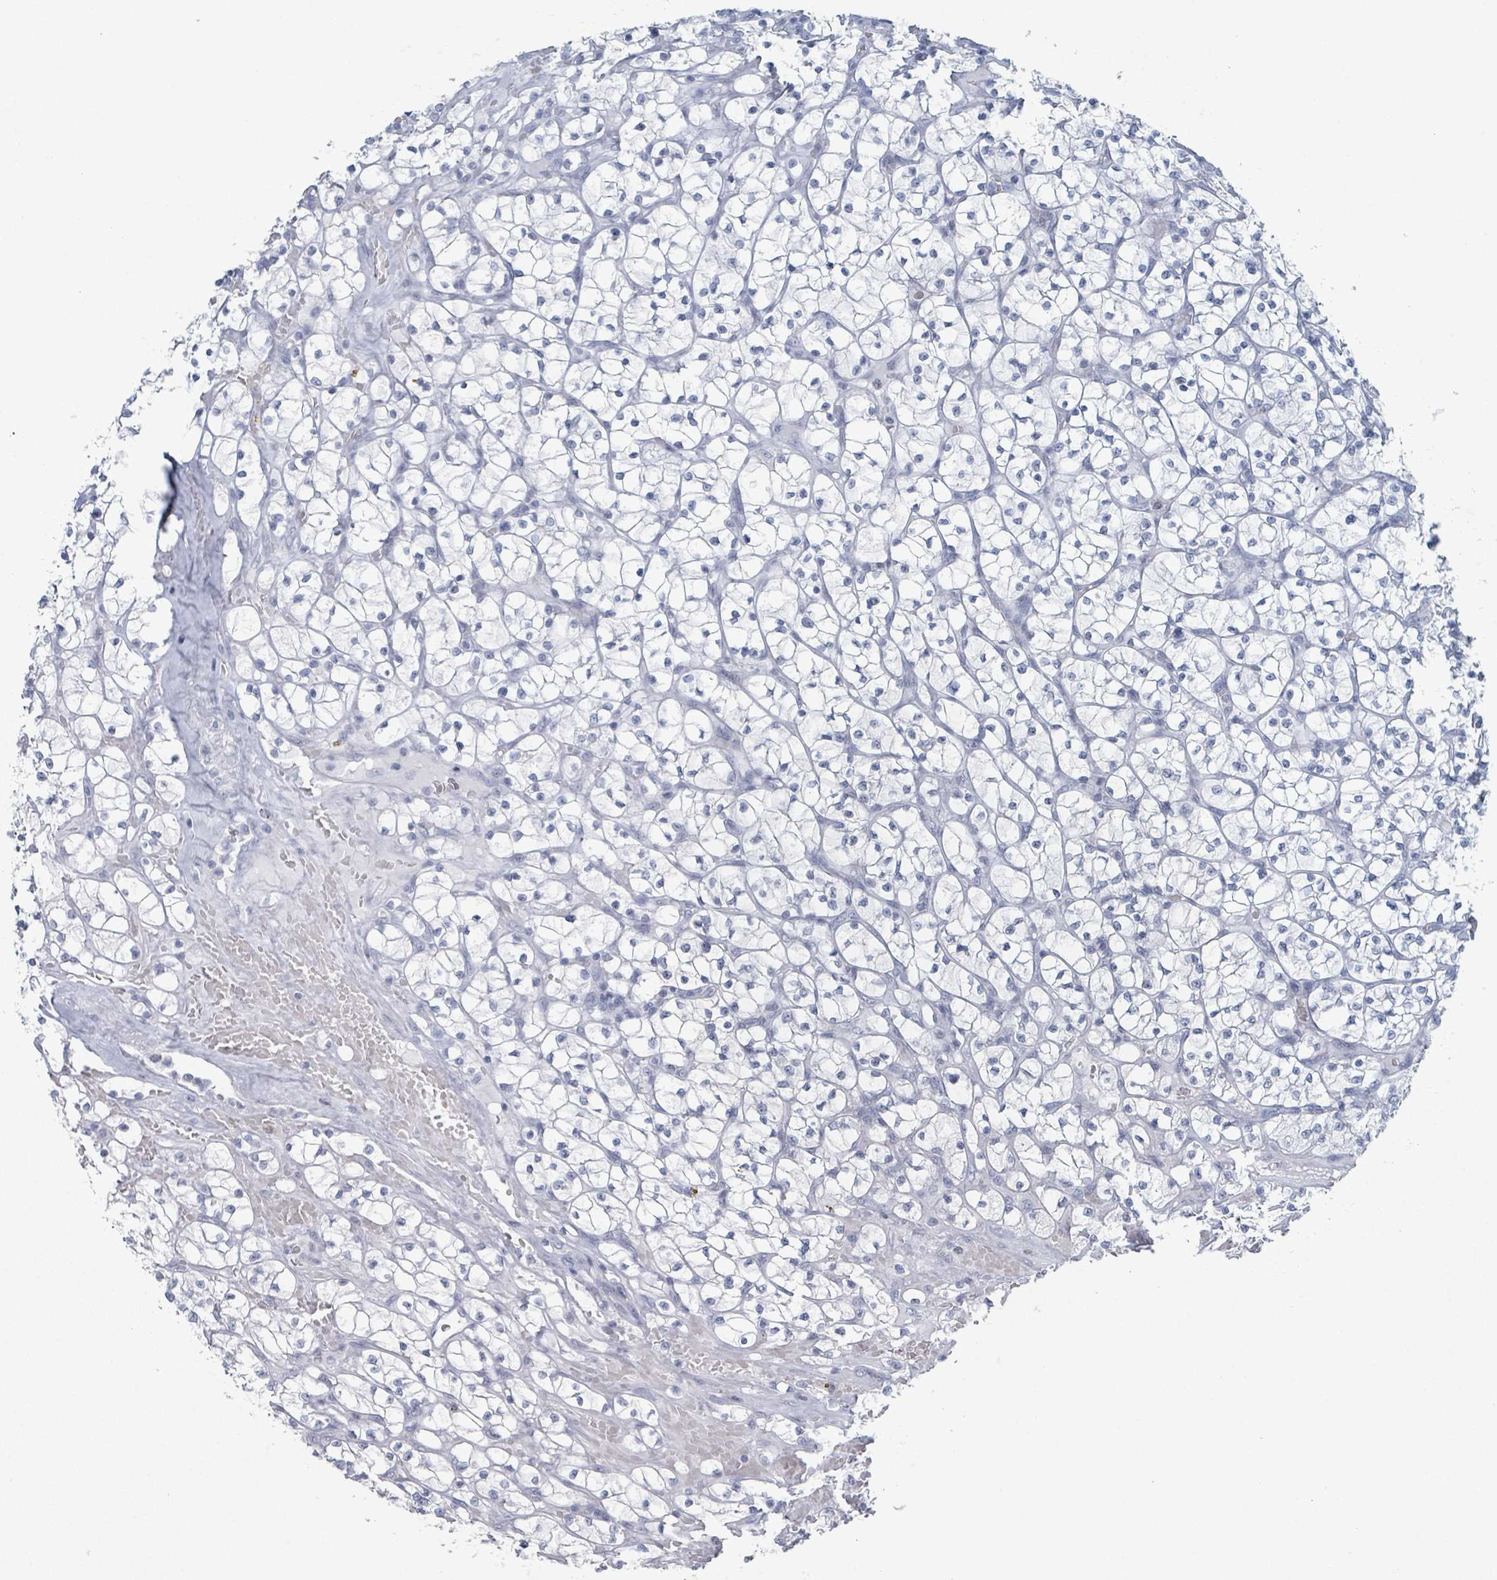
{"staining": {"intensity": "negative", "quantity": "none", "location": "none"}, "tissue": "renal cancer", "cell_type": "Tumor cells", "image_type": "cancer", "snomed": [{"axis": "morphology", "description": "Adenocarcinoma, NOS"}, {"axis": "topography", "description": "Kidney"}], "caption": "High power microscopy image of an IHC histopathology image of renal adenocarcinoma, revealing no significant staining in tumor cells. (Immunohistochemistry (ihc), brightfield microscopy, high magnification).", "gene": "GPR15LG", "patient": {"sex": "female", "age": 64}}